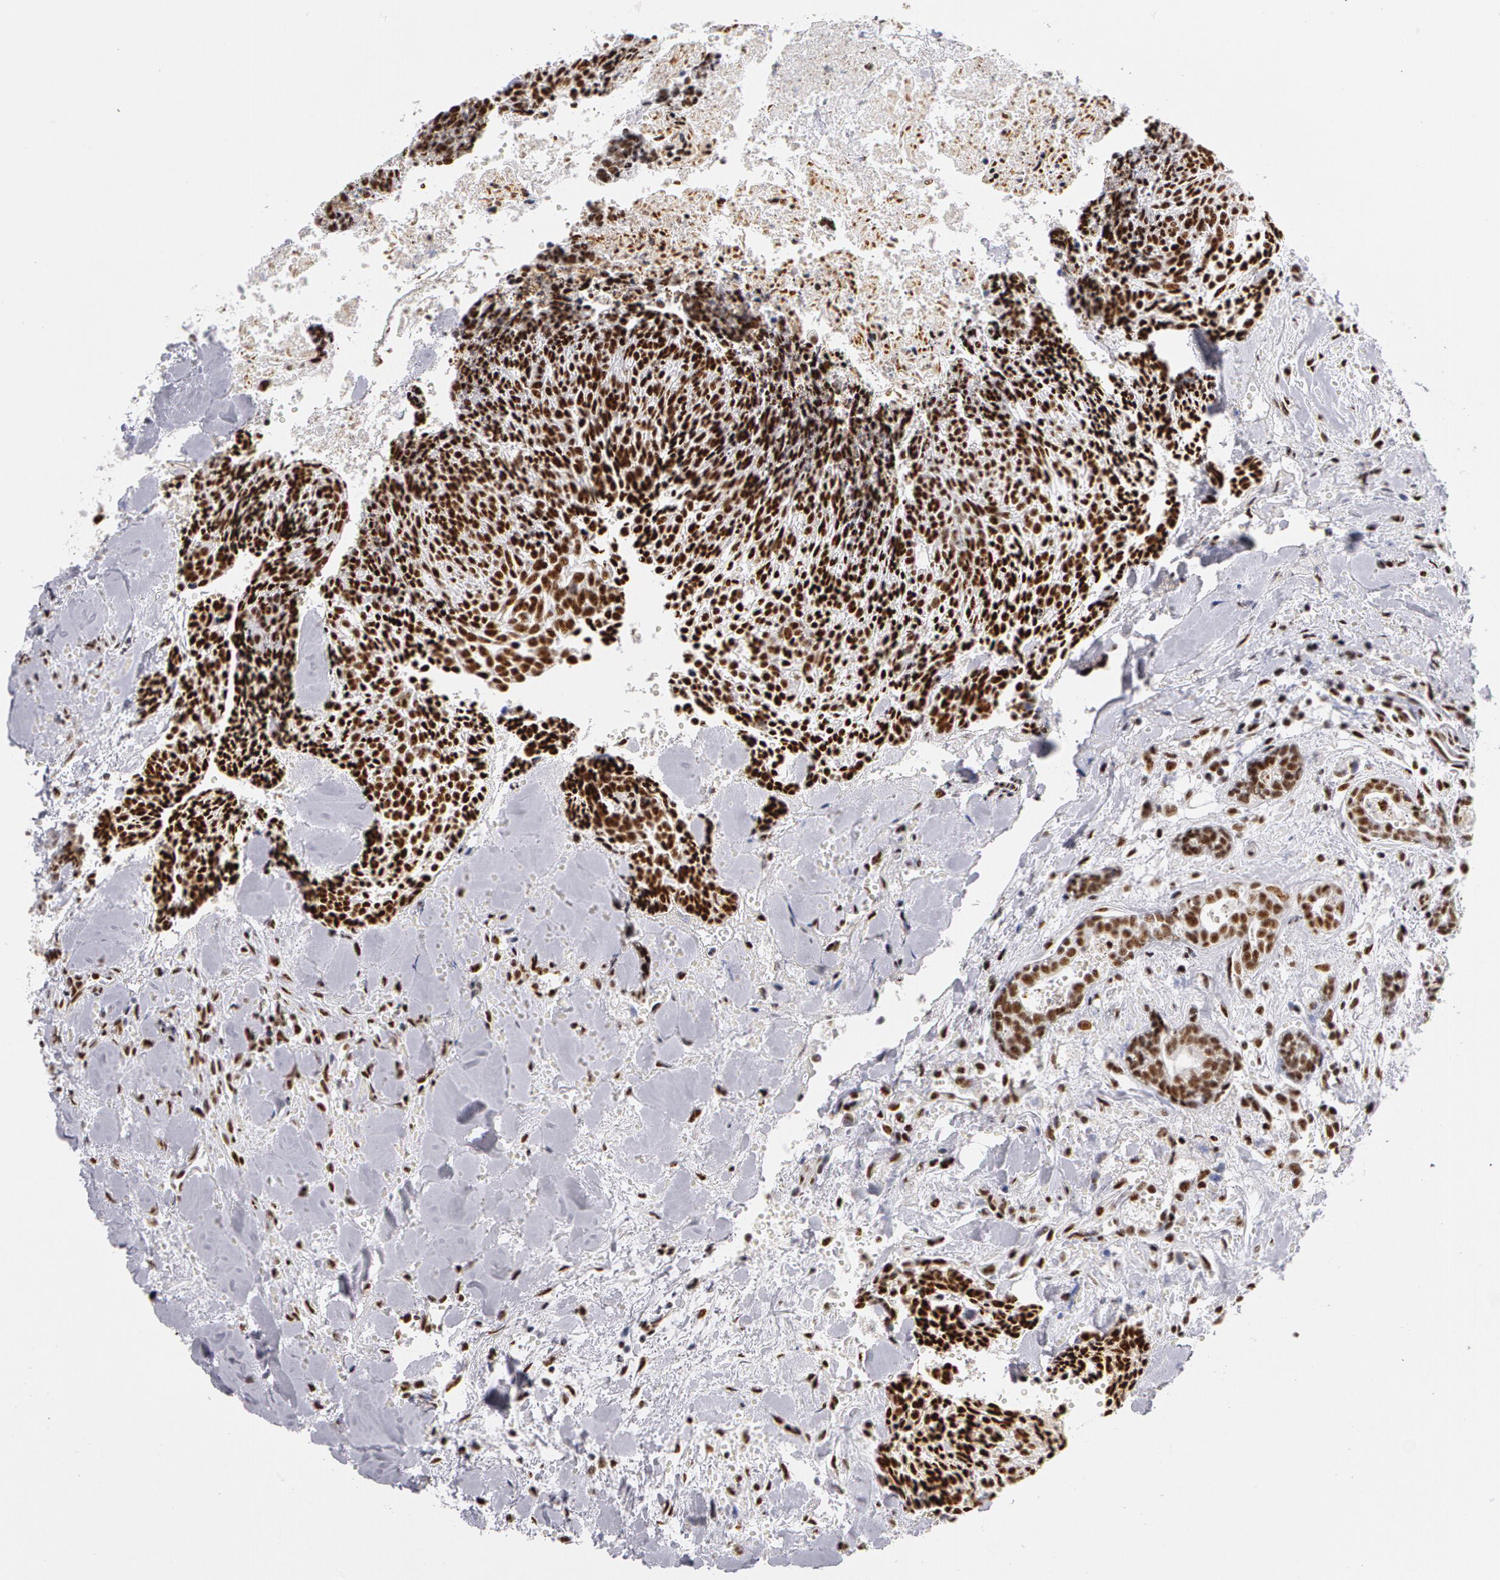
{"staining": {"intensity": "strong", "quantity": ">75%", "location": "nuclear"}, "tissue": "head and neck cancer", "cell_type": "Tumor cells", "image_type": "cancer", "snomed": [{"axis": "morphology", "description": "Squamous cell carcinoma, NOS"}, {"axis": "topography", "description": "Salivary gland"}, {"axis": "topography", "description": "Head-Neck"}], "caption": "Human head and neck cancer stained for a protein (brown) reveals strong nuclear positive staining in about >75% of tumor cells.", "gene": "PNN", "patient": {"sex": "male", "age": 70}}